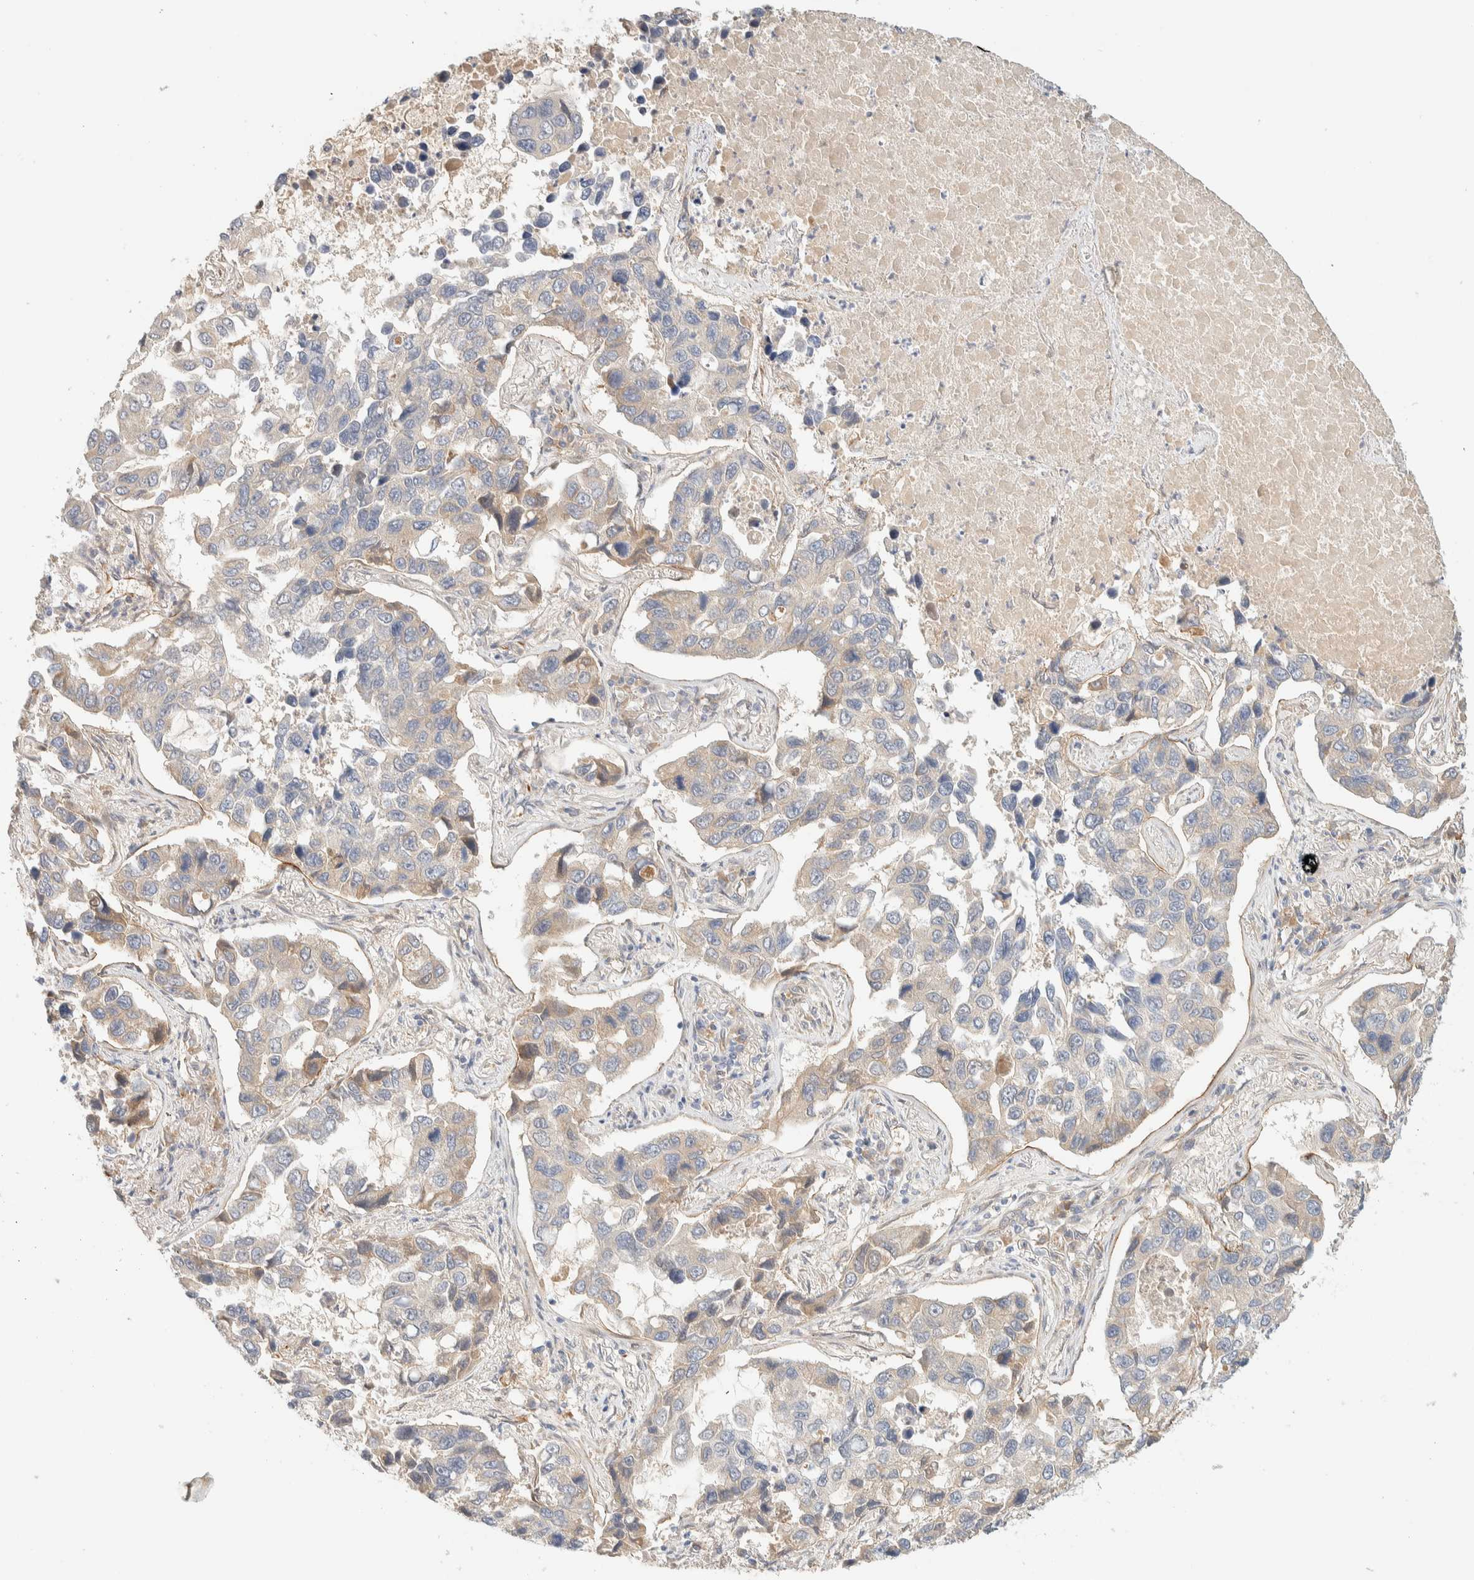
{"staining": {"intensity": "weak", "quantity": "<25%", "location": "cytoplasmic/membranous"}, "tissue": "lung cancer", "cell_type": "Tumor cells", "image_type": "cancer", "snomed": [{"axis": "morphology", "description": "Adenocarcinoma, NOS"}, {"axis": "topography", "description": "Lung"}], "caption": "The photomicrograph shows no staining of tumor cells in lung cancer (adenocarcinoma).", "gene": "FAT1", "patient": {"sex": "male", "age": 64}}